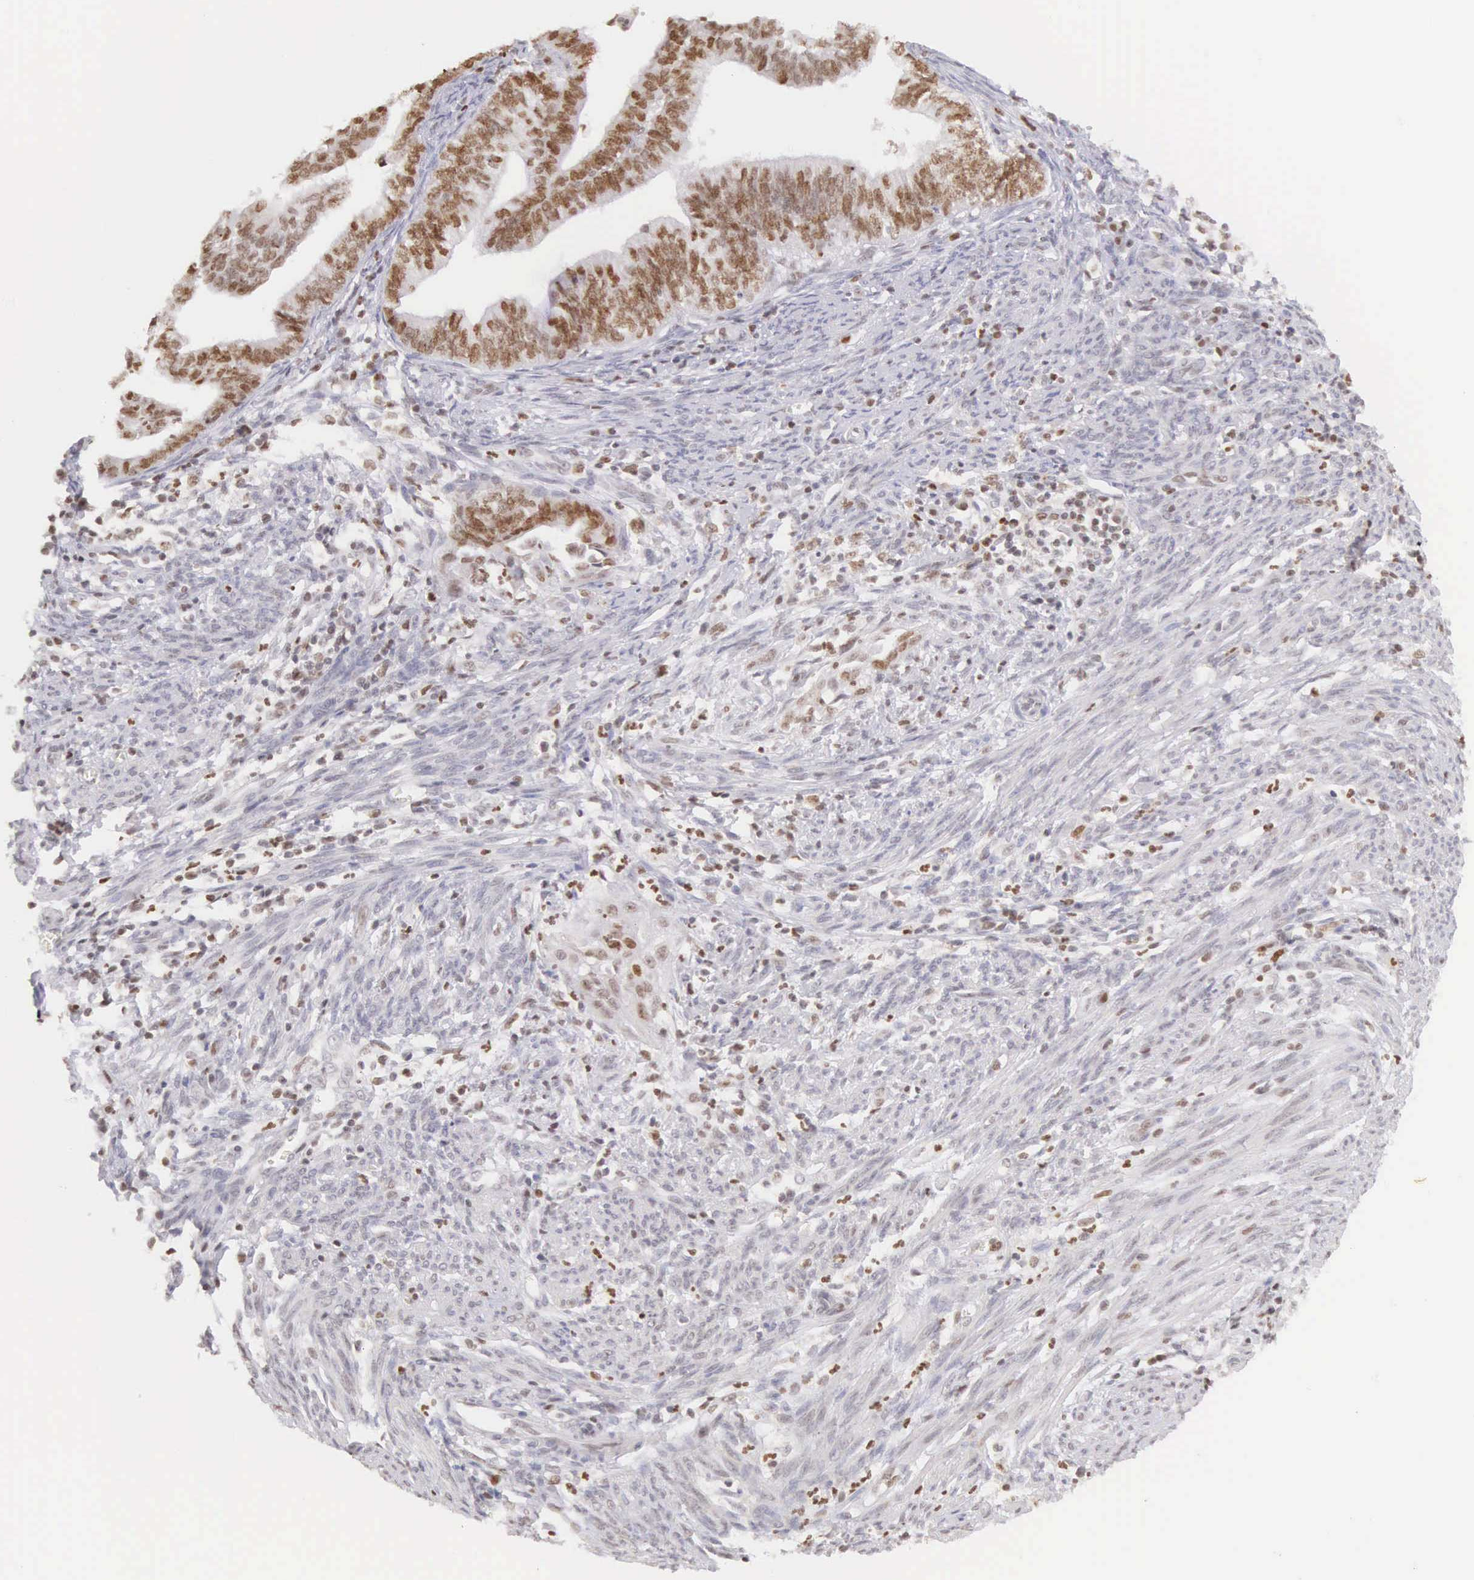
{"staining": {"intensity": "moderate", "quantity": "25%-75%", "location": "nuclear"}, "tissue": "endometrial cancer", "cell_type": "Tumor cells", "image_type": "cancer", "snomed": [{"axis": "morphology", "description": "Adenocarcinoma, NOS"}, {"axis": "topography", "description": "Endometrium"}], "caption": "Protein positivity by IHC exhibits moderate nuclear expression in approximately 25%-75% of tumor cells in endometrial cancer.", "gene": "VRK1", "patient": {"sex": "female", "age": 66}}